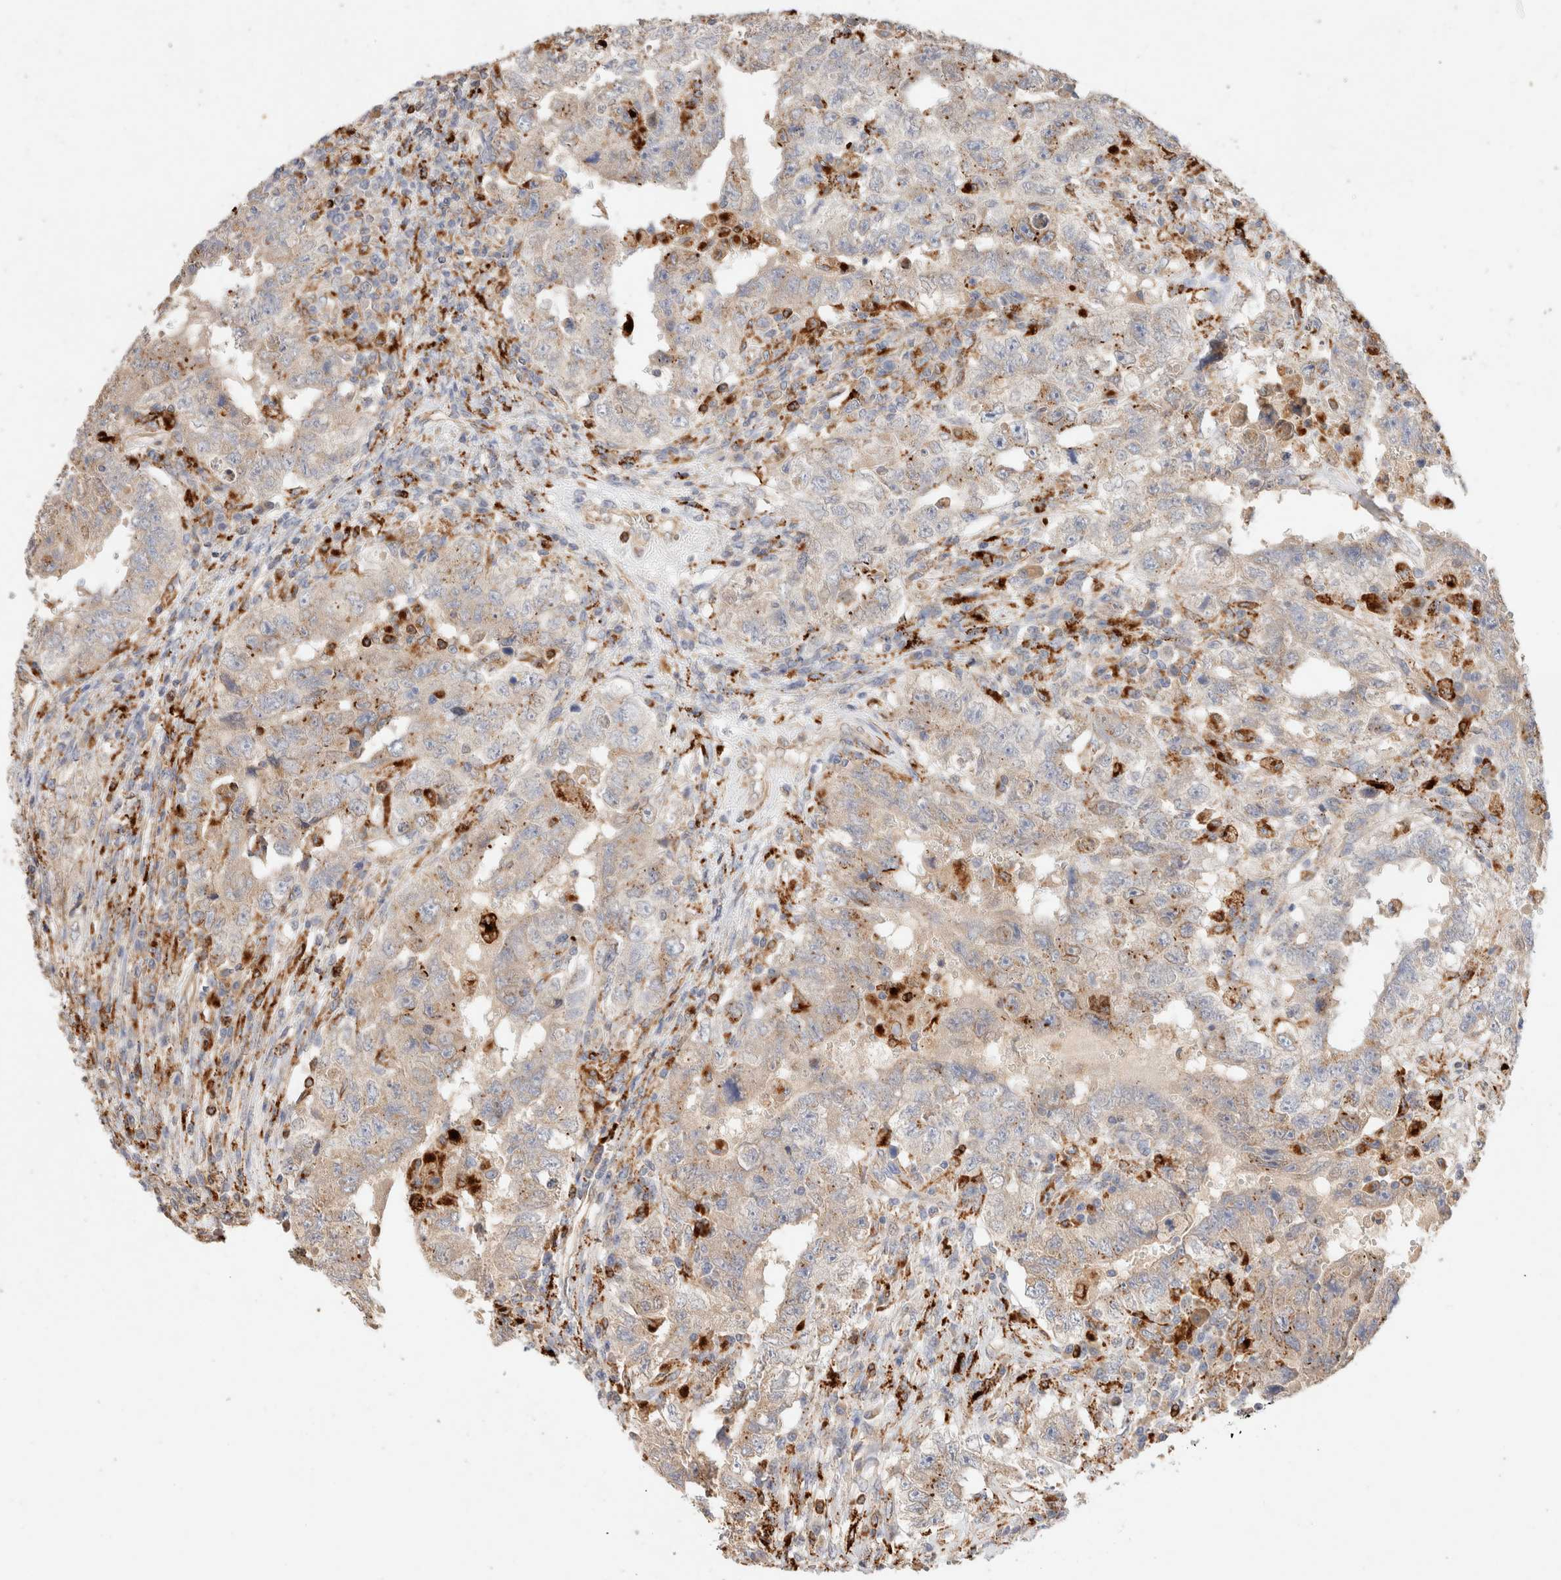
{"staining": {"intensity": "weak", "quantity": "<25%", "location": "cytoplasmic/membranous,nuclear"}, "tissue": "testis cancer", "cell_type": "Tumor cells", "image_type": "cancer", "snomed": [{"axis": "morphology", "description": "Carcinoma, Embryonal, NOS"}, {"axis": "topography", "description": "Testis"}], "caption": "Tumor cells show no significant expression in testis embryonal carcinoma. Brightfield microscopy of IHC stained with DAB (brown) and hematoxylin (blue), captured at high magnification.", "gene": "RABEPK", "patient": {"sex": "male", "age": 26}}